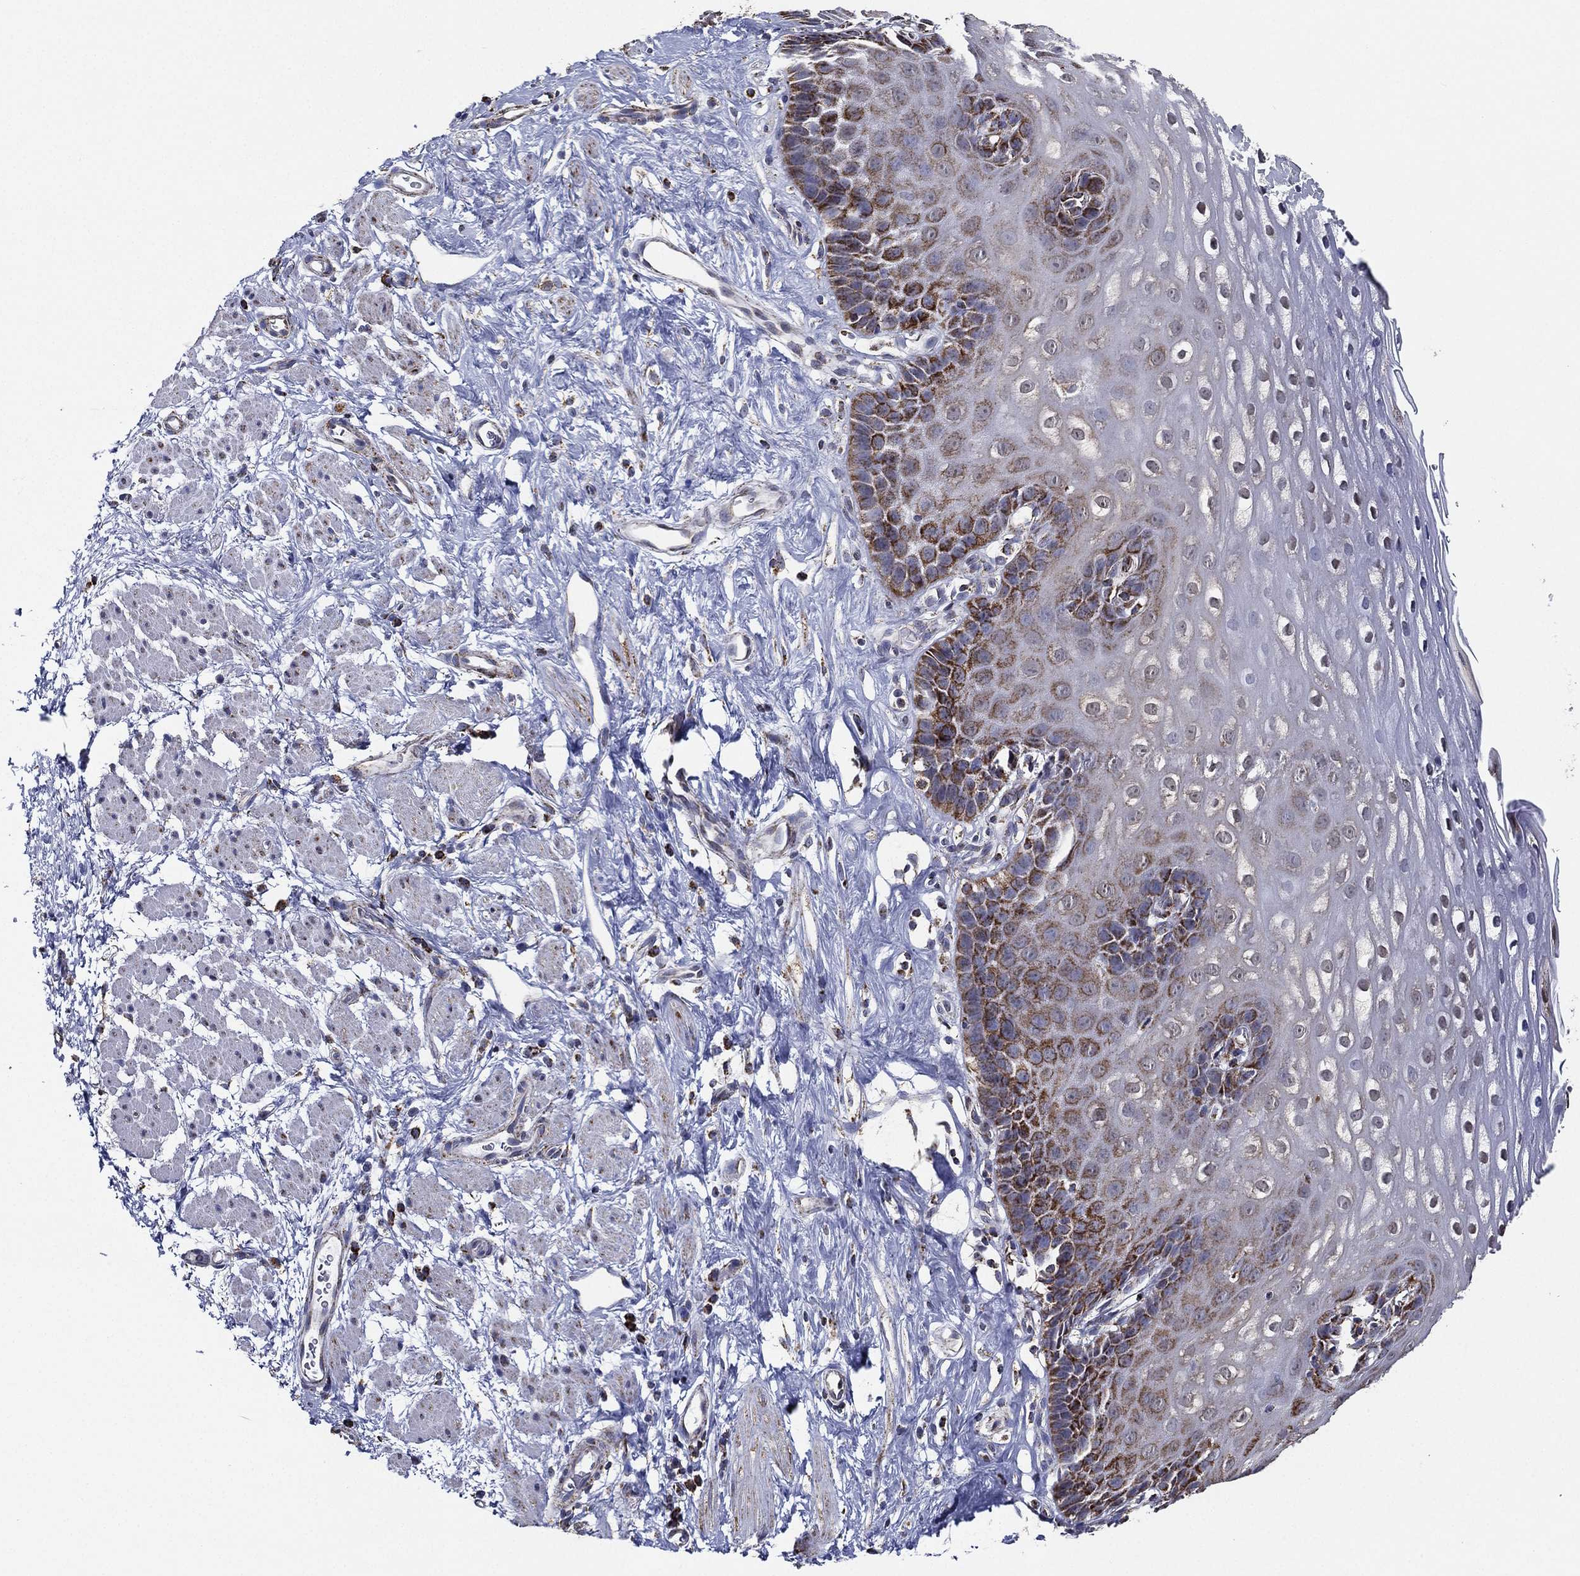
{"staining": {"intensity": "strong", "quantity": "<25%", "location": "cytoplasmic/membranous"}, "tissue": "esophagus", "cell_type": "Squamous epithelial cells", "image_type": "normal", "snomed": [{"axis": "morphology", "description": "Normal tissue, NOS"}, {"axis": "topography", "description": "Esophagus"}], "caption": "Brown immunohistochemical staining in normal esophagus displays strong cytoplasmic/membranous staining in approximately <25% of squamous epithelial cells.", "gene": "NDUFAB1", "patient": {"sex": "male", "age": 64}}